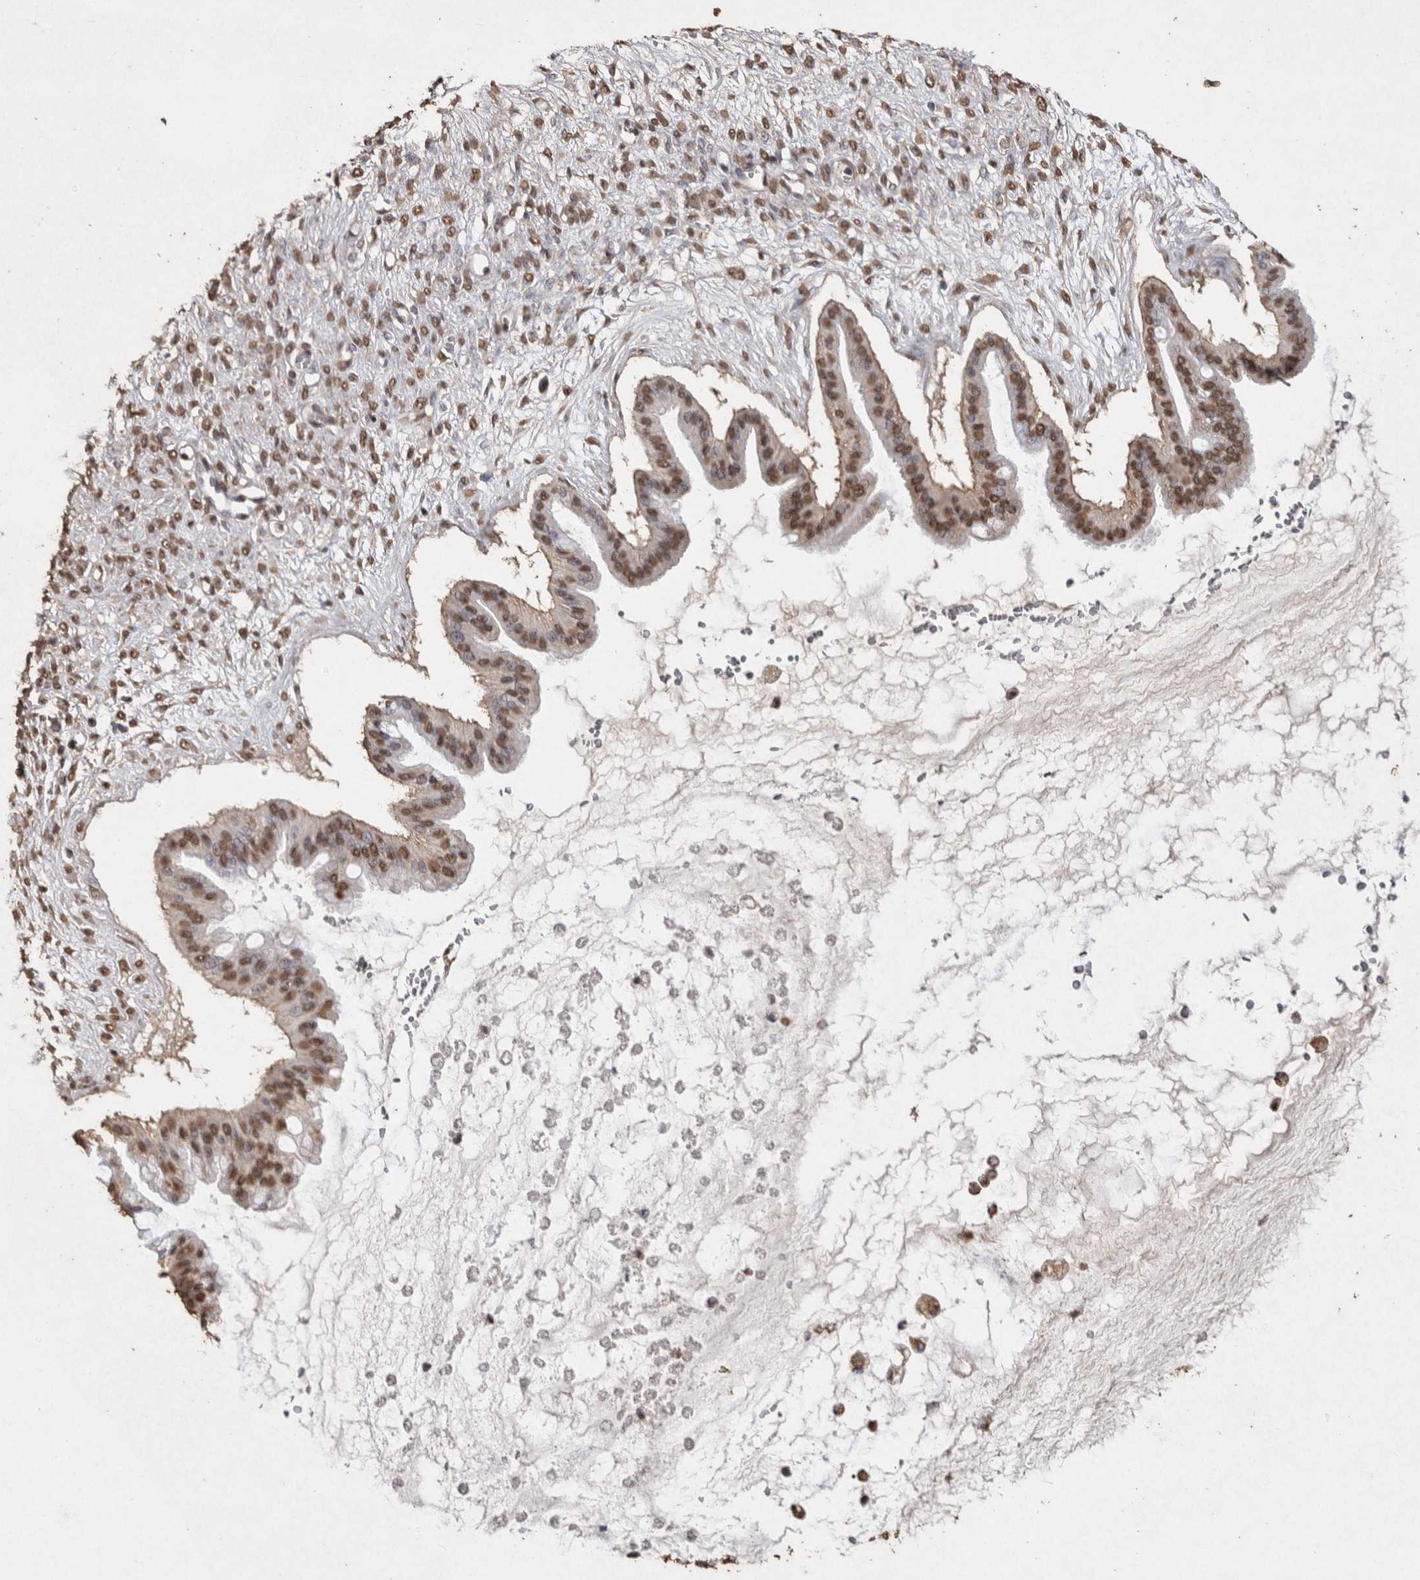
{"staining": {"intensity": "moderate", "quantity": ">75%", "location": "nuclear"}, "tissue": "ovarian cancer", "cell_type": "Tumor cells", "image_type": "cancer", "snomed": [{"axis": "morphology", "description": "Cystadenocarcinoma, mucinous, NOS"}, {"axis": "topography", "description": "Ovary"}], "caption": "IHC histopathology image of neoplastic tissue: human mucinous cystadenocarcinoma (ovarian) stained using immunohistochemistry reveals medium levels of moderate protein expression localized specifically in the nuclear of tumor cells, appearing as a nuclear brown color.", "gene": "FSTL3", "patient": {"sex": "female", "age": 73}}